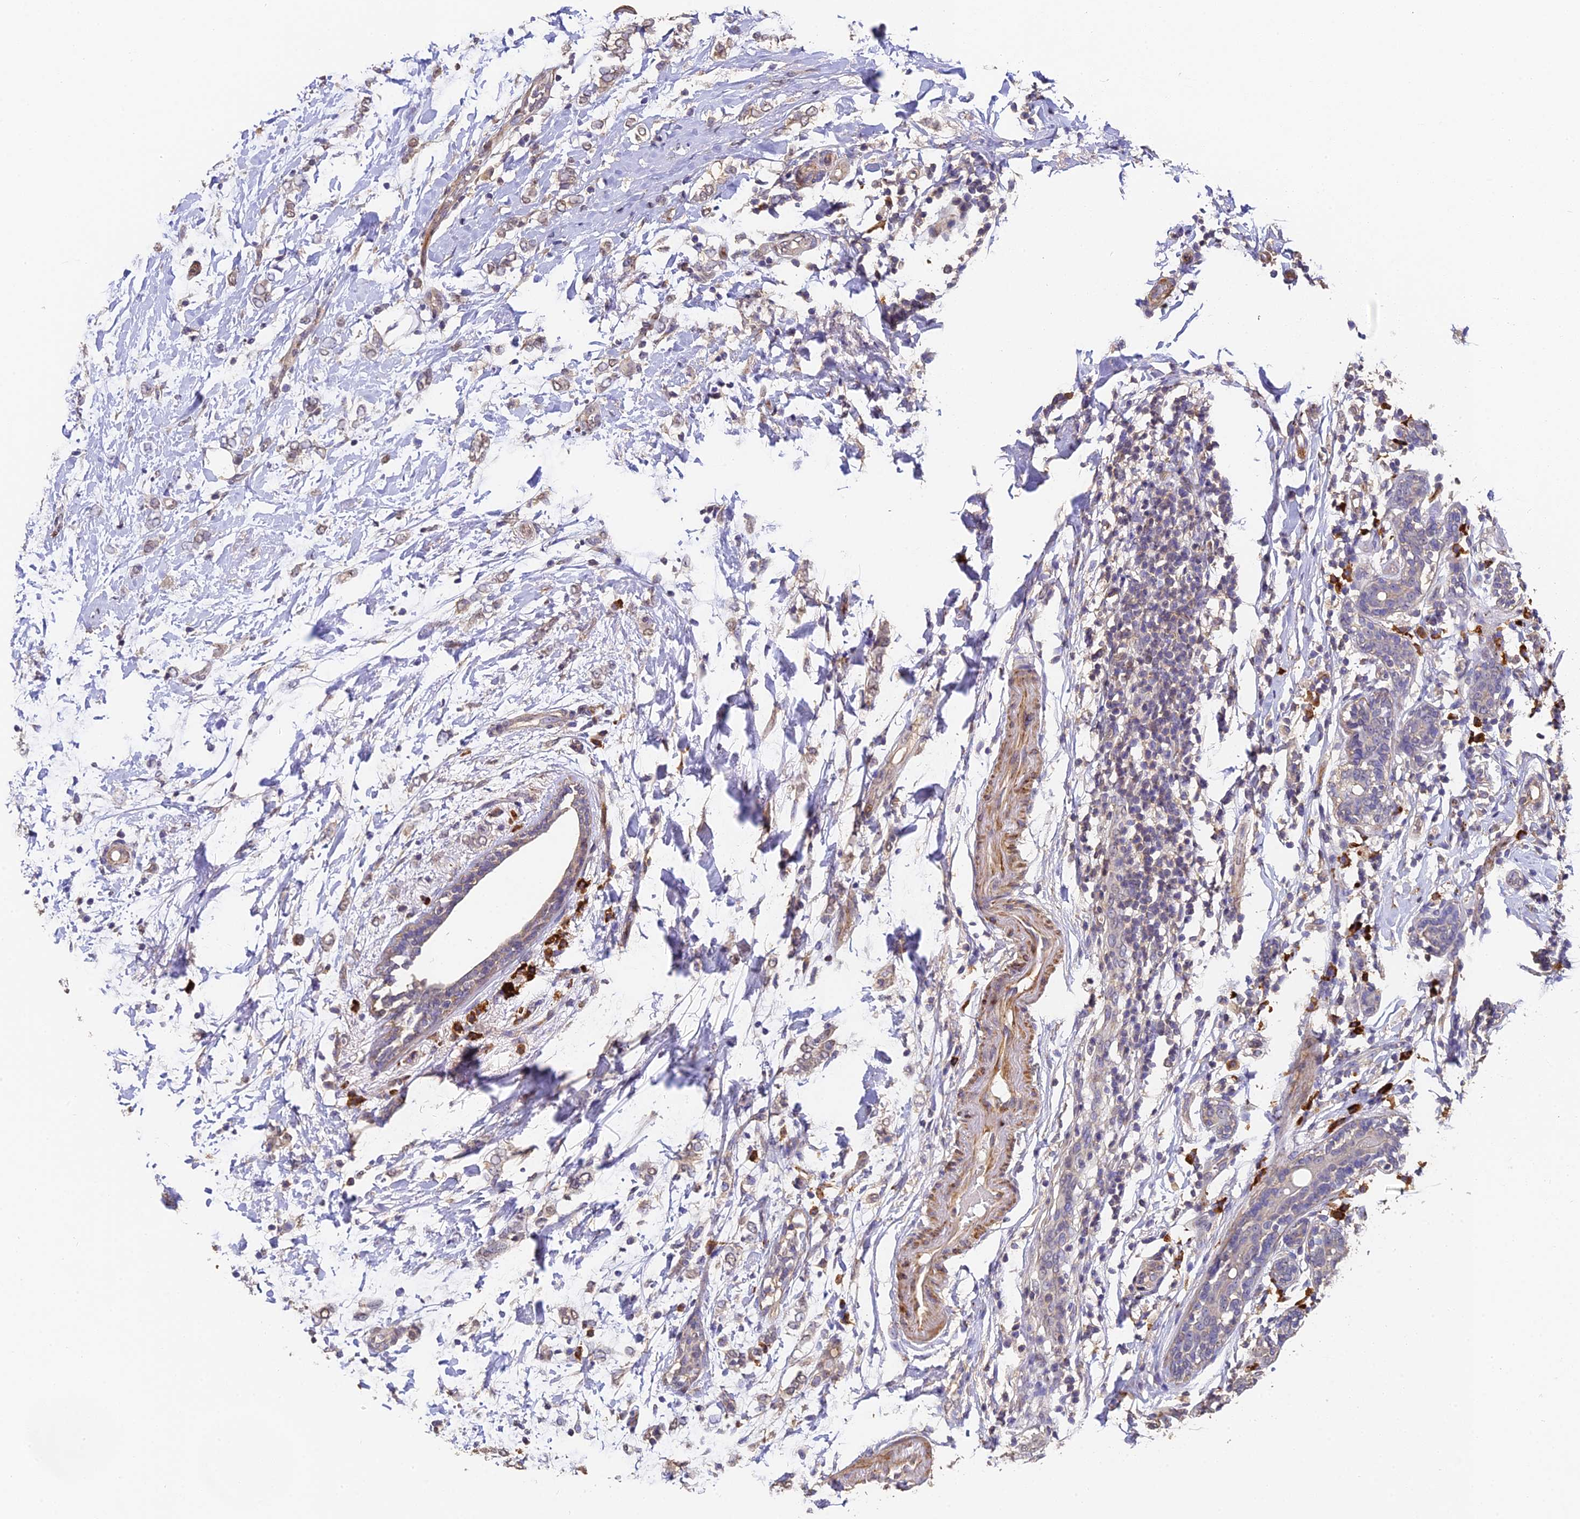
{"staining": {"intensity": "weak", "quantity": "25%-75%", "location": "cytoplasmic/membranous"}, "tissue": "breast cancer", "cell_type": "Tumor cells", "image_type": "cancer", "snomed": [{"axis": "morphology", "description": "Normal tissue, NOS"}, {"axis": "morphology", "description": "Lobular carcinoma"}, {"axis": "topography", "description": "Breast"}], "caption": "Breast cancer stained with a protein marker reveals weak staining in tumor cells.", "gene": "SLC11A1", "patient": {"sex": "female", "age": 47}}